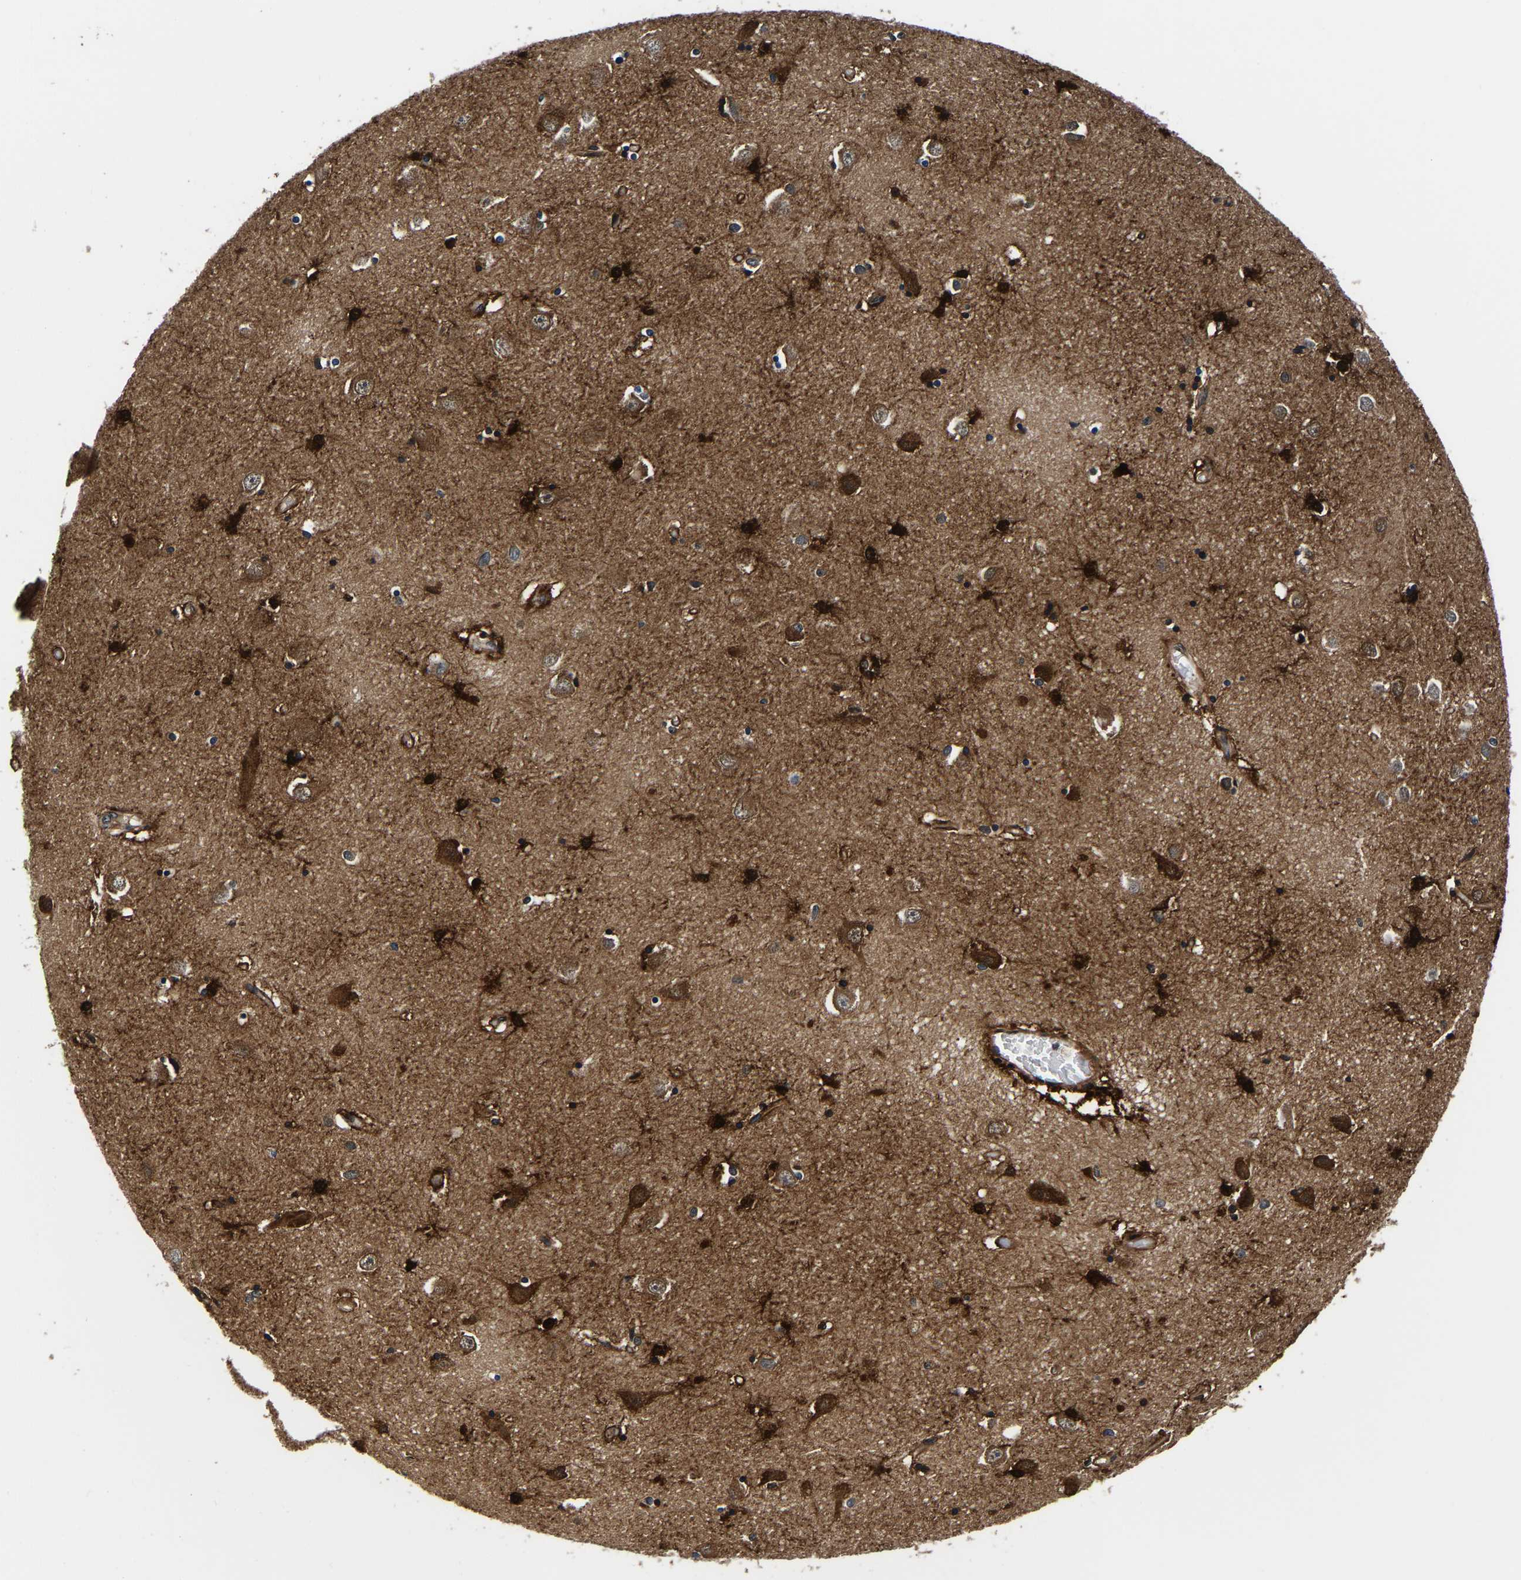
{"staining": {"intensity": "strong", "quantity": "25%-75%", "location": "cytoplasmic/membranous,nuclear"}, "tissue": "hippocampus", "cell_type": "Glial cells", "image_type": "normal", "snomed": [{"axis": "morphology", "description": "Normal tissue, NOS"}, {"axis": "topography", "description": "Hippocampus"}], "caption": "Hippocampus was stained to show a protein in brown. There is high levels of strong cytoplasmic/membranous,nuclear positivity in approximately 25%-75% of glial cells. Immunohistochemistry stains the protein of interest in brown and the nuclei are stained blue.", "gene": "S100A13", "patient": {"sex": "male", "age": 45}}